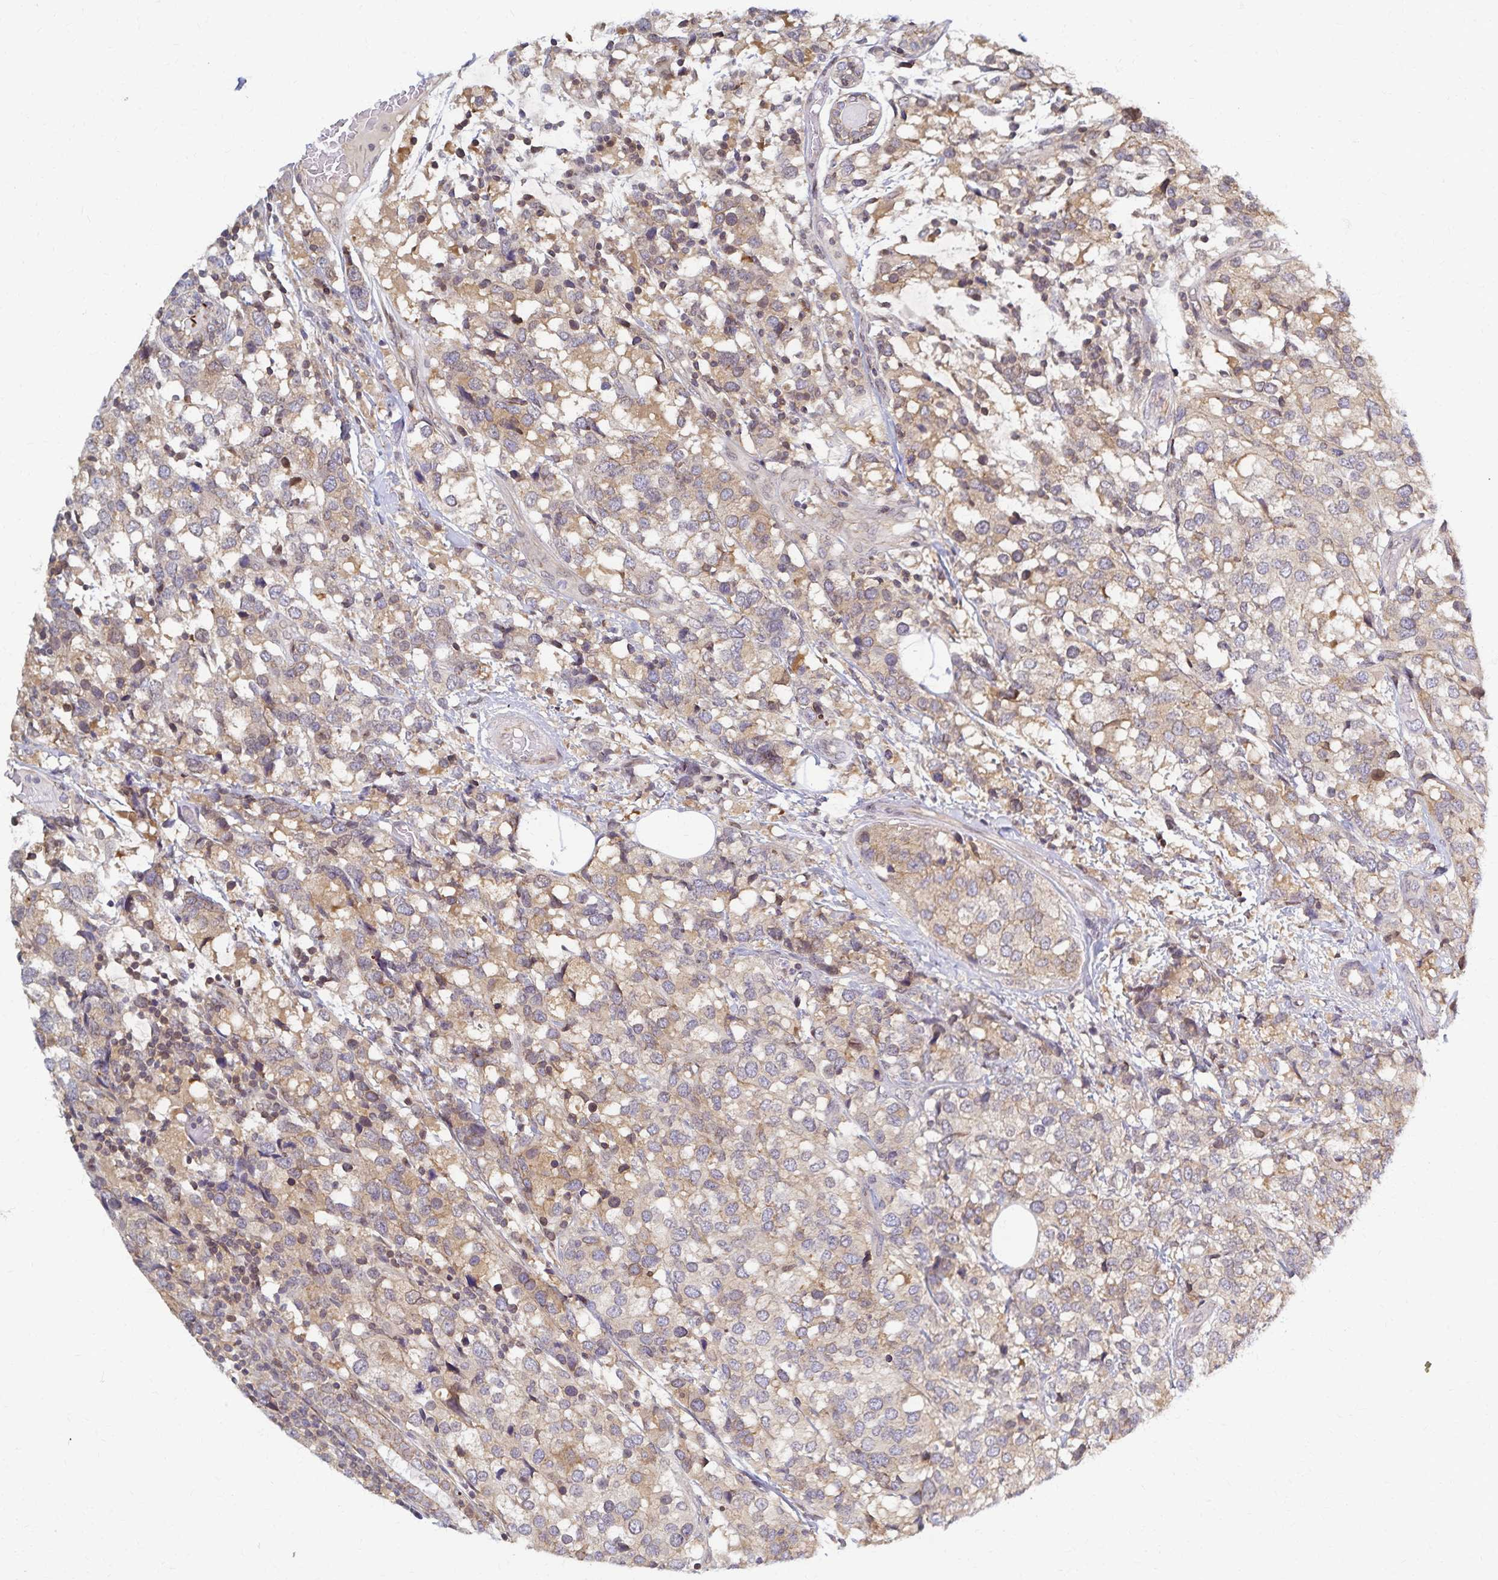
{"staining": {"intensity": "weak", "quantity": "25%-75%", "location": "cytoplasmic/membranous"}, "tissue": "breast cancer", "cell_type": "Tumor cells", "image_type": "cancer", "snomed": [{"axis": "morphology", "description": "Lobular carcinoma"}, {"axis": "topography", "description": "Breast"}], "caption": "High-magnification brightfield microscopy of breast lobular carcinoma stained with DAB (3,3'-diaminobenzidine) (brown) and counterstained with hematoxylin (blue). tumor cells exhibit weak cytoplasmic/membranous positivity is seen in approximately25%-75% of cells.", "gene": "RAB9B", "patient": {"sex": "female", "age": 59}}